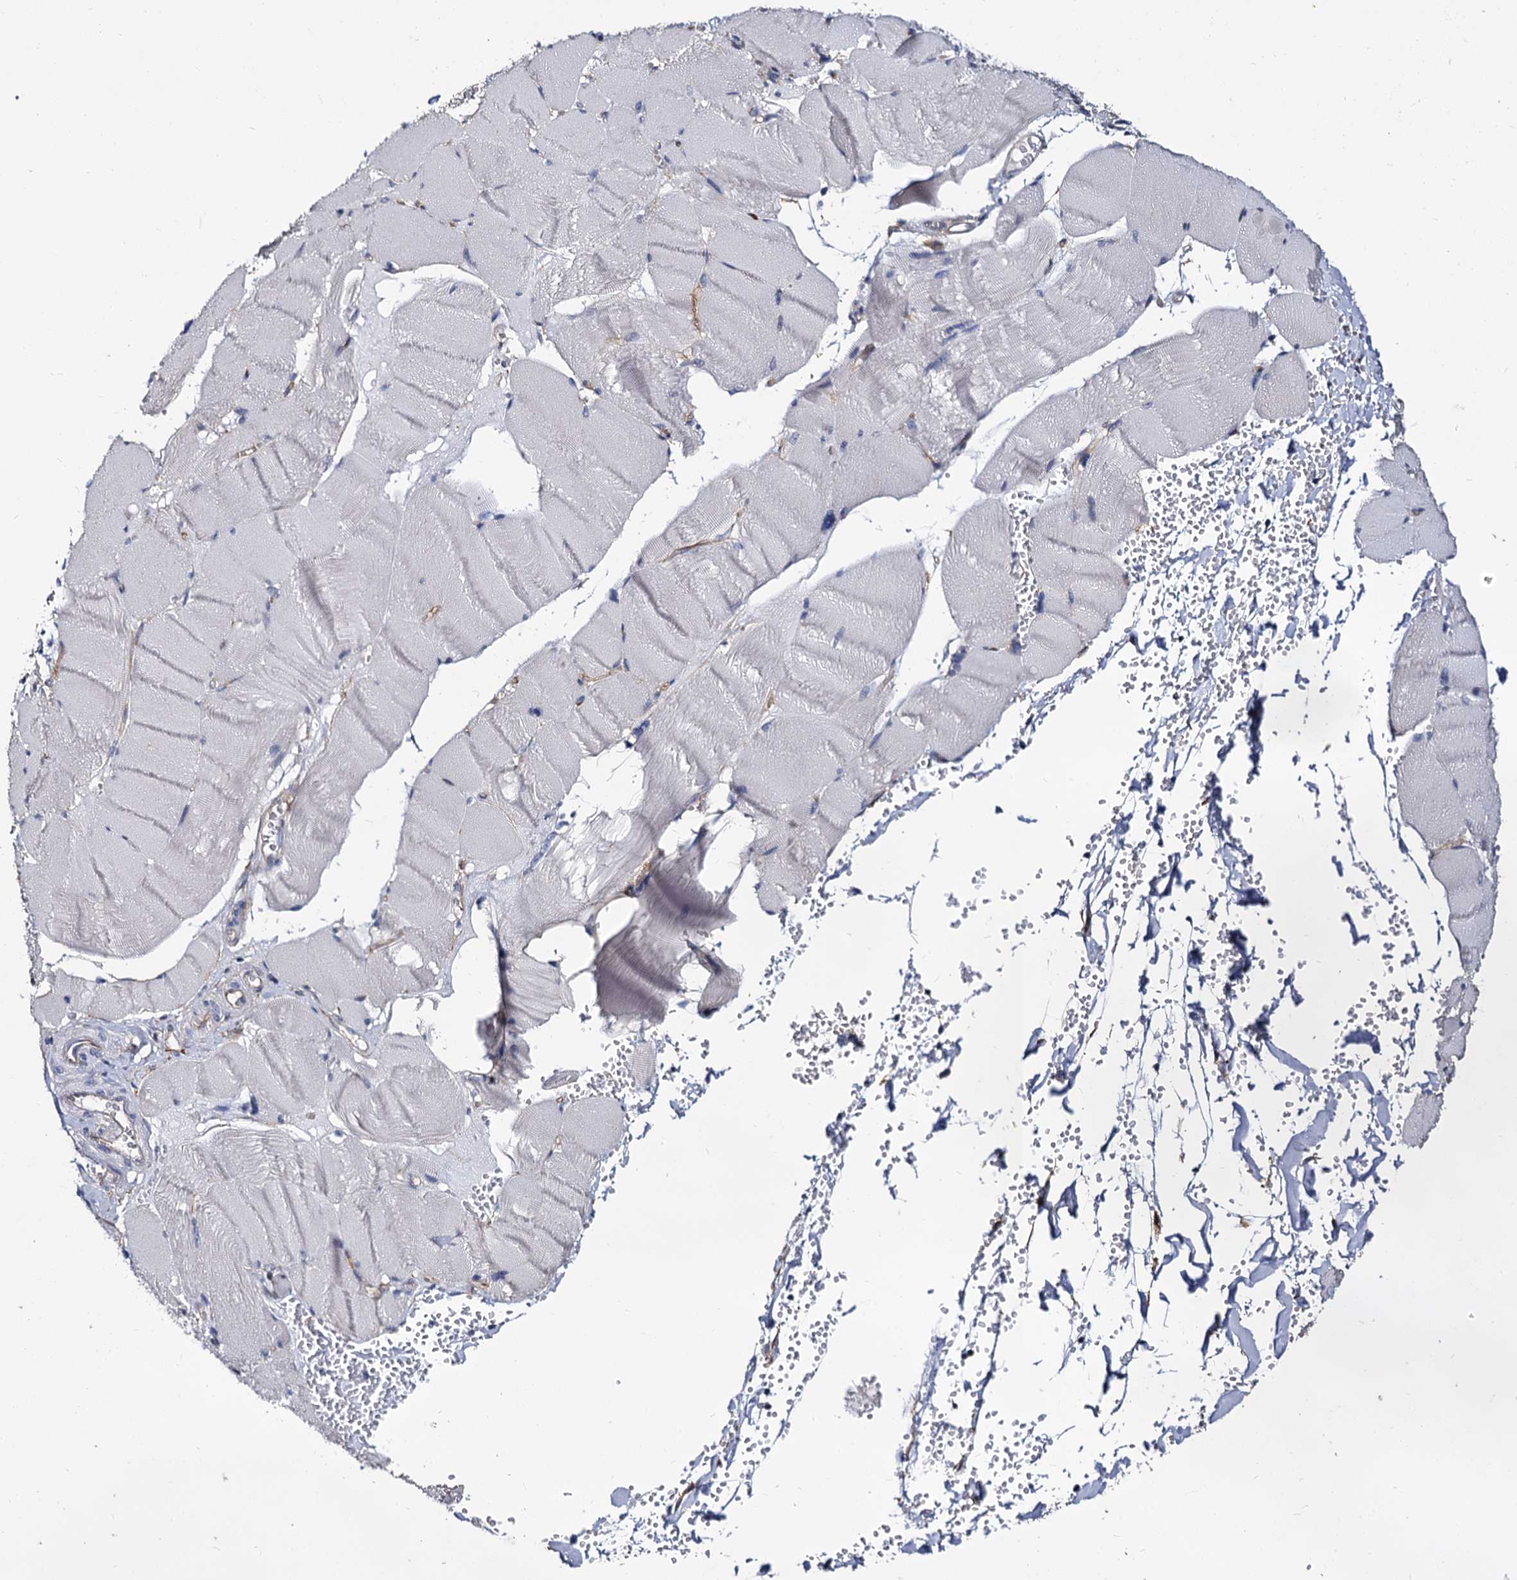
{"staining": {"intensity": "negative", "quantity": "none", "location": "none"}, "tissue": "adipose tissue", "cell_type": "Adipocytes", "image_type": "normal", "snomed": [{"axis": "morphology", "description": "Normal tissue, NOS"}, {"axis": "topography", "description": "Skeletal muscle"}, {"axis": "topography", "description": "Peripheral nerve tissue"}], "caption": "Protein analysis of normal adipose tissue demonstrates no significant expression in adipocytes.", "gene": "CBFB", "patient": {"sex": "female", "age": 55}}